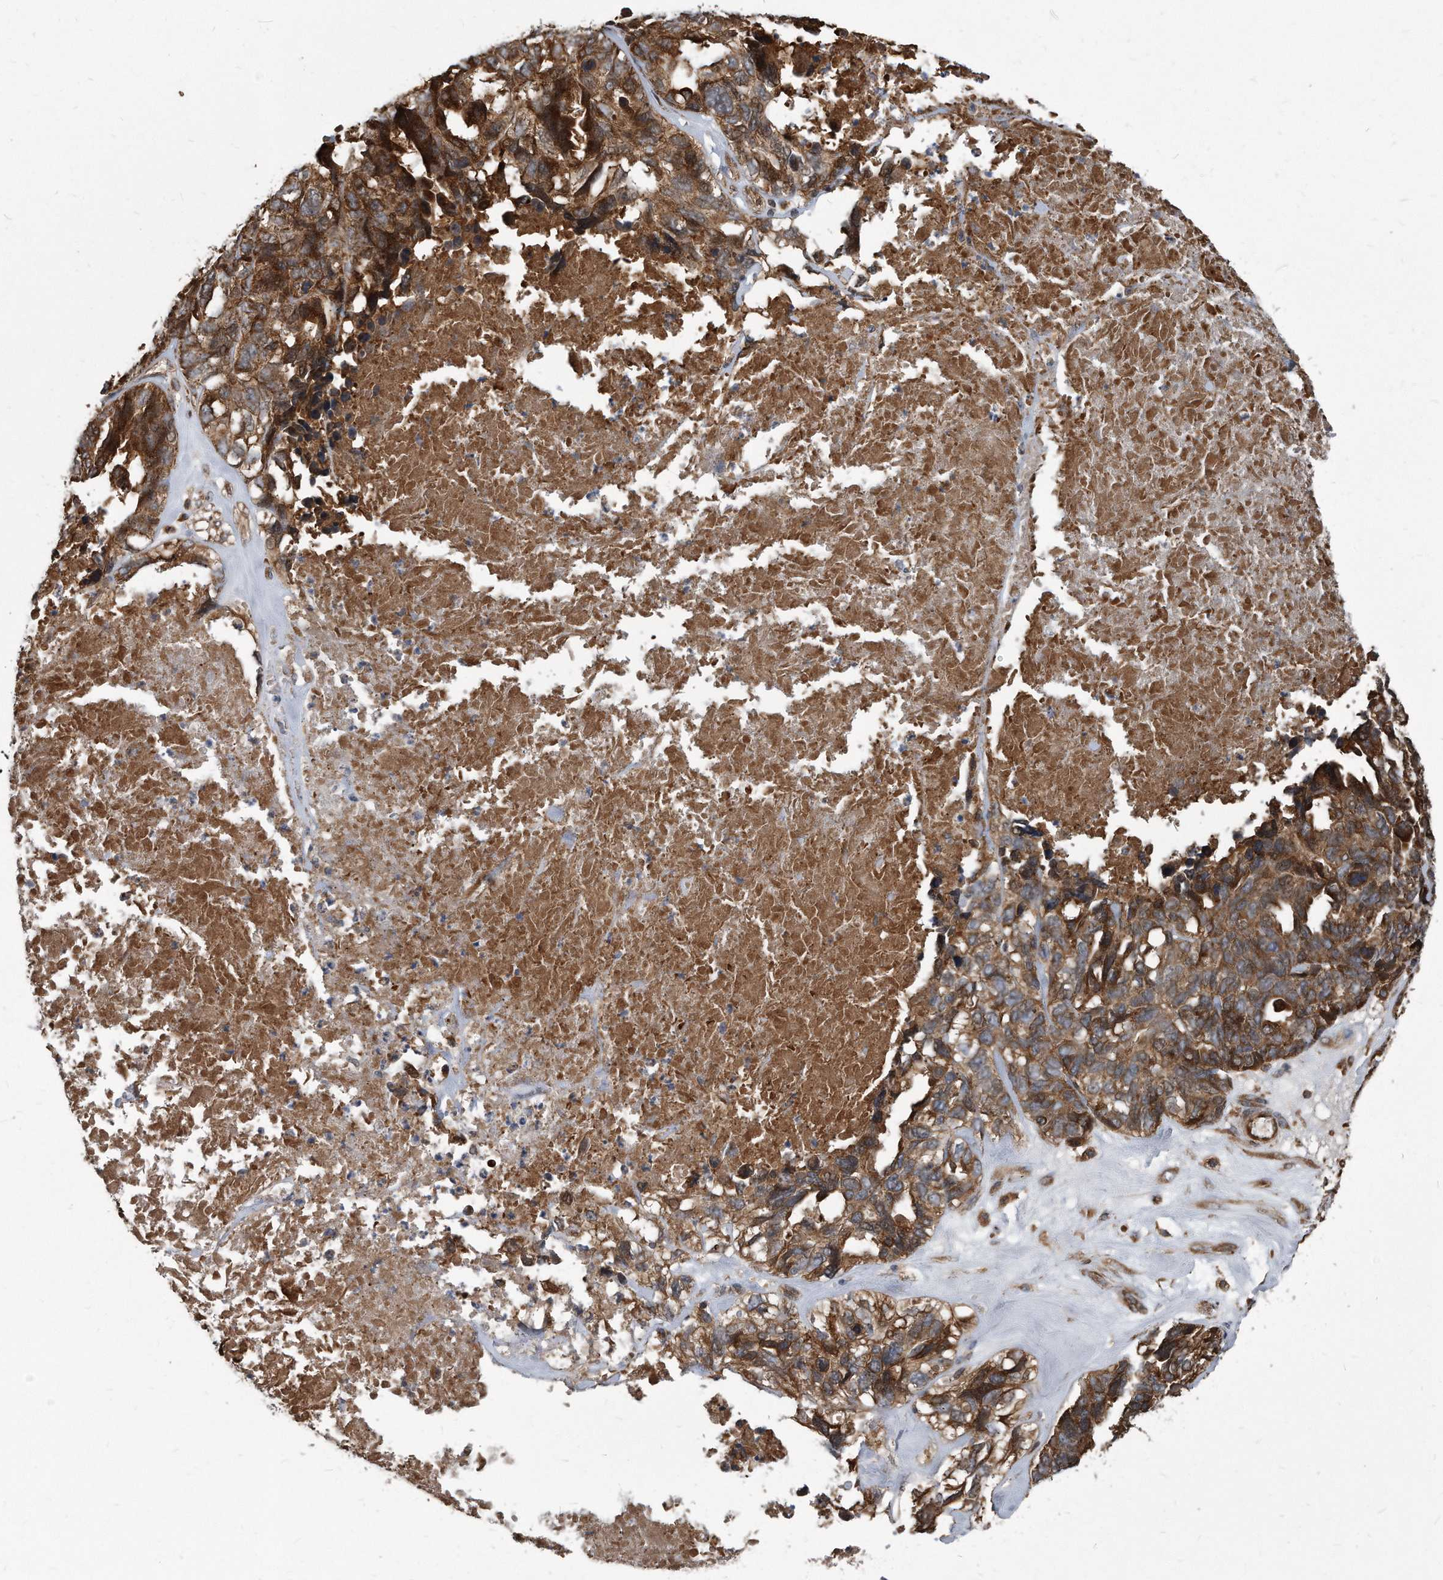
{"staining": {"intensity": "strong", "quantity": ">75%", "location": "cytoplasmic/membranous"}, "tissue": "ovarian cancer", "cell_type": "Tumor cells", "image_type": "cancer", "snomed": [{"axis": "morphology", "description": "Cystadenocarcinoma, serous, NOS"}, {"axis": "topography", "description": "Ovary"}], "caption": "An image showing strong cytoplasmic/membranous positivity in approximately >75% of tumor cells in serous cystadenocarcinoma (ovarian), as visualized by brown immunohistochemical staining.", "gene": "FAM136A", "patient": {"sex": "female", "age": 79}}